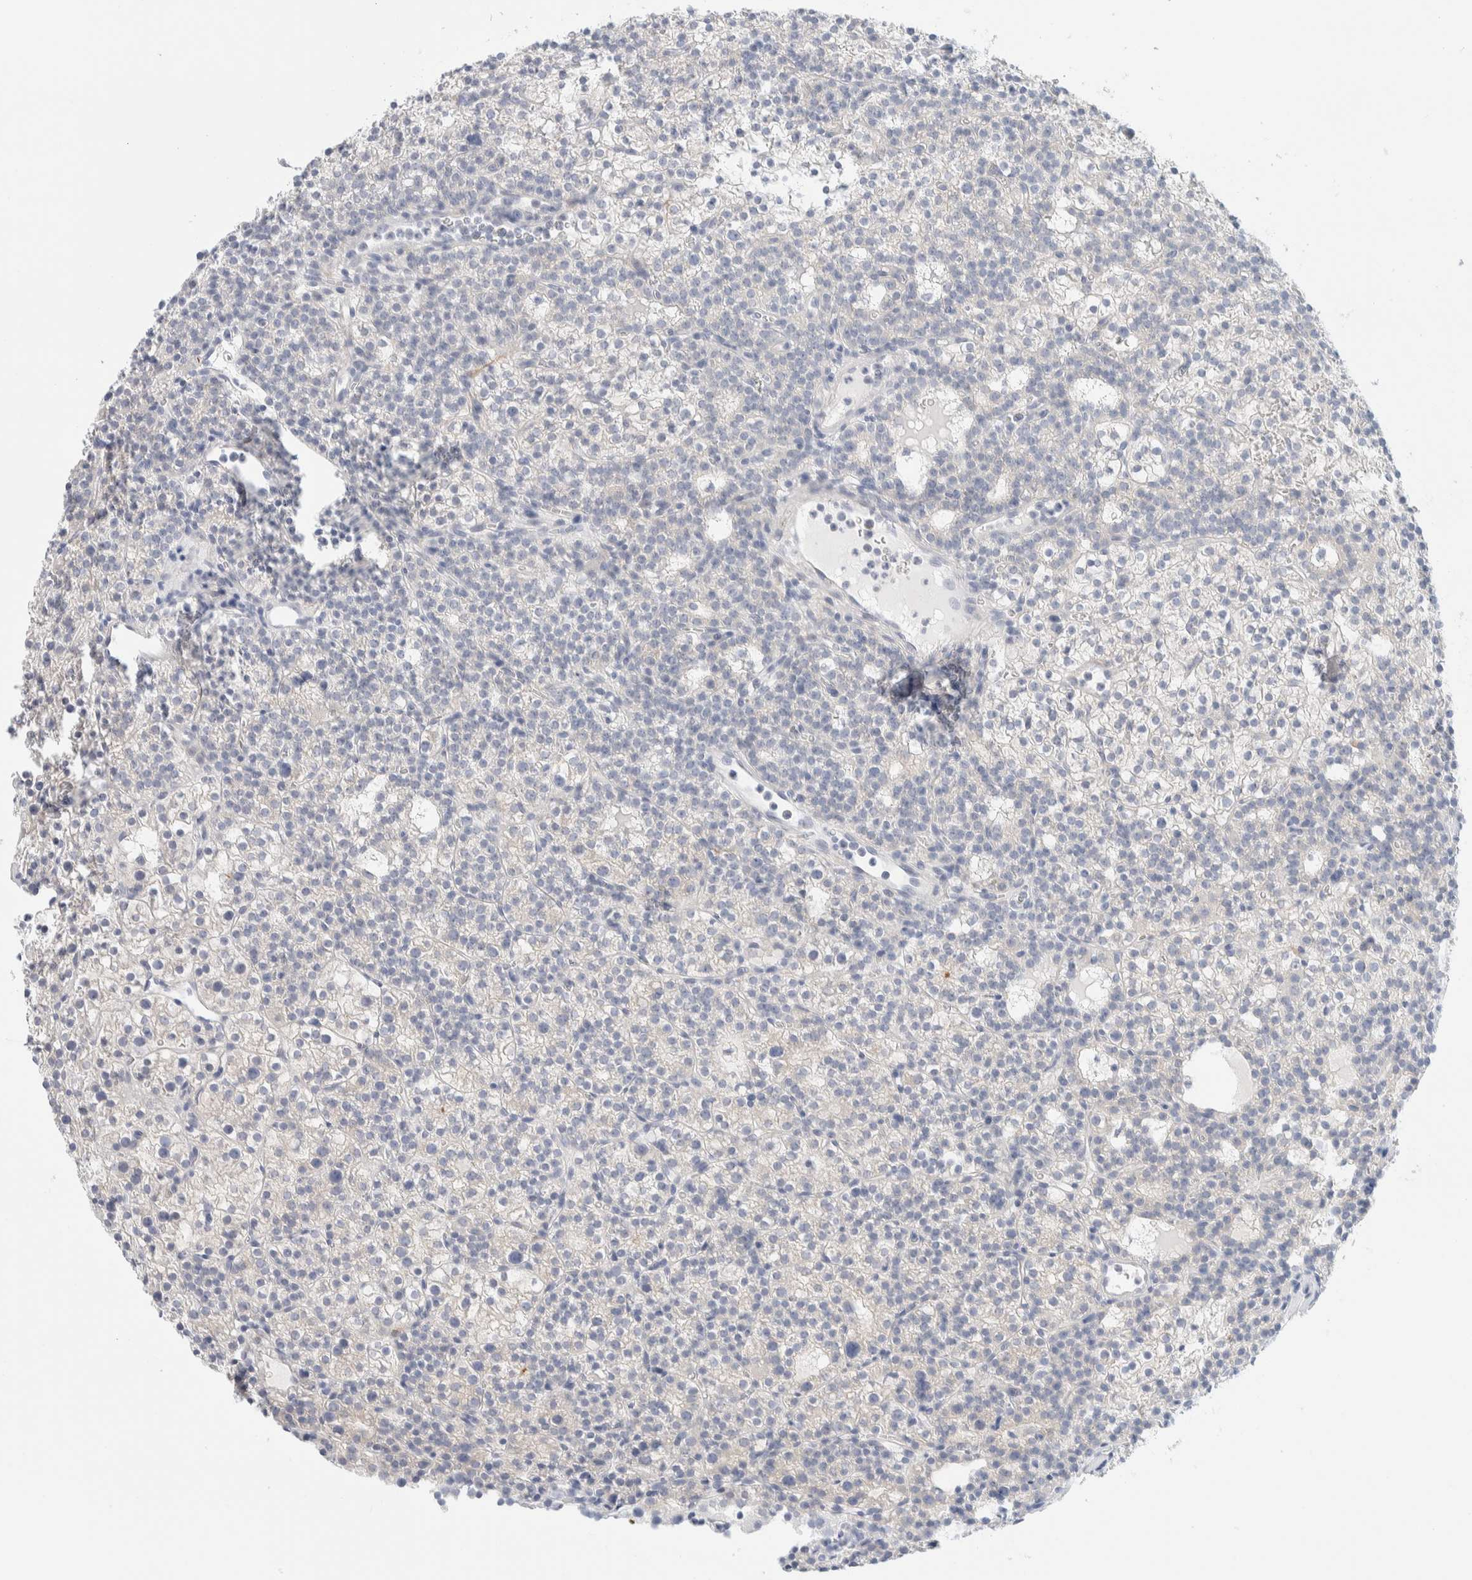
{"staining": {"intensity": "negative", "quantity": "none", "location": "none"}, "tissue": "parathyroid gland", "cell_type": "Glandular cells", "image_type": "normal", "snomed": [{"axis": "morphology", "description": "Normal tissue, NOS"}, {"axis": "morphology", "description": "Adenoma, NOS"}, {"axis": "topography", "description": "Parathyroid gland"}], "caption": "This photomicrograph is of benign parathyroid gland stained with immunohistochemistry to label a protein in brown with the nuclei are counter-stained blue. There is no staining in glandular cells.", "gene": "ATCAY", "patient": {"sex": "female", "age": 74}}